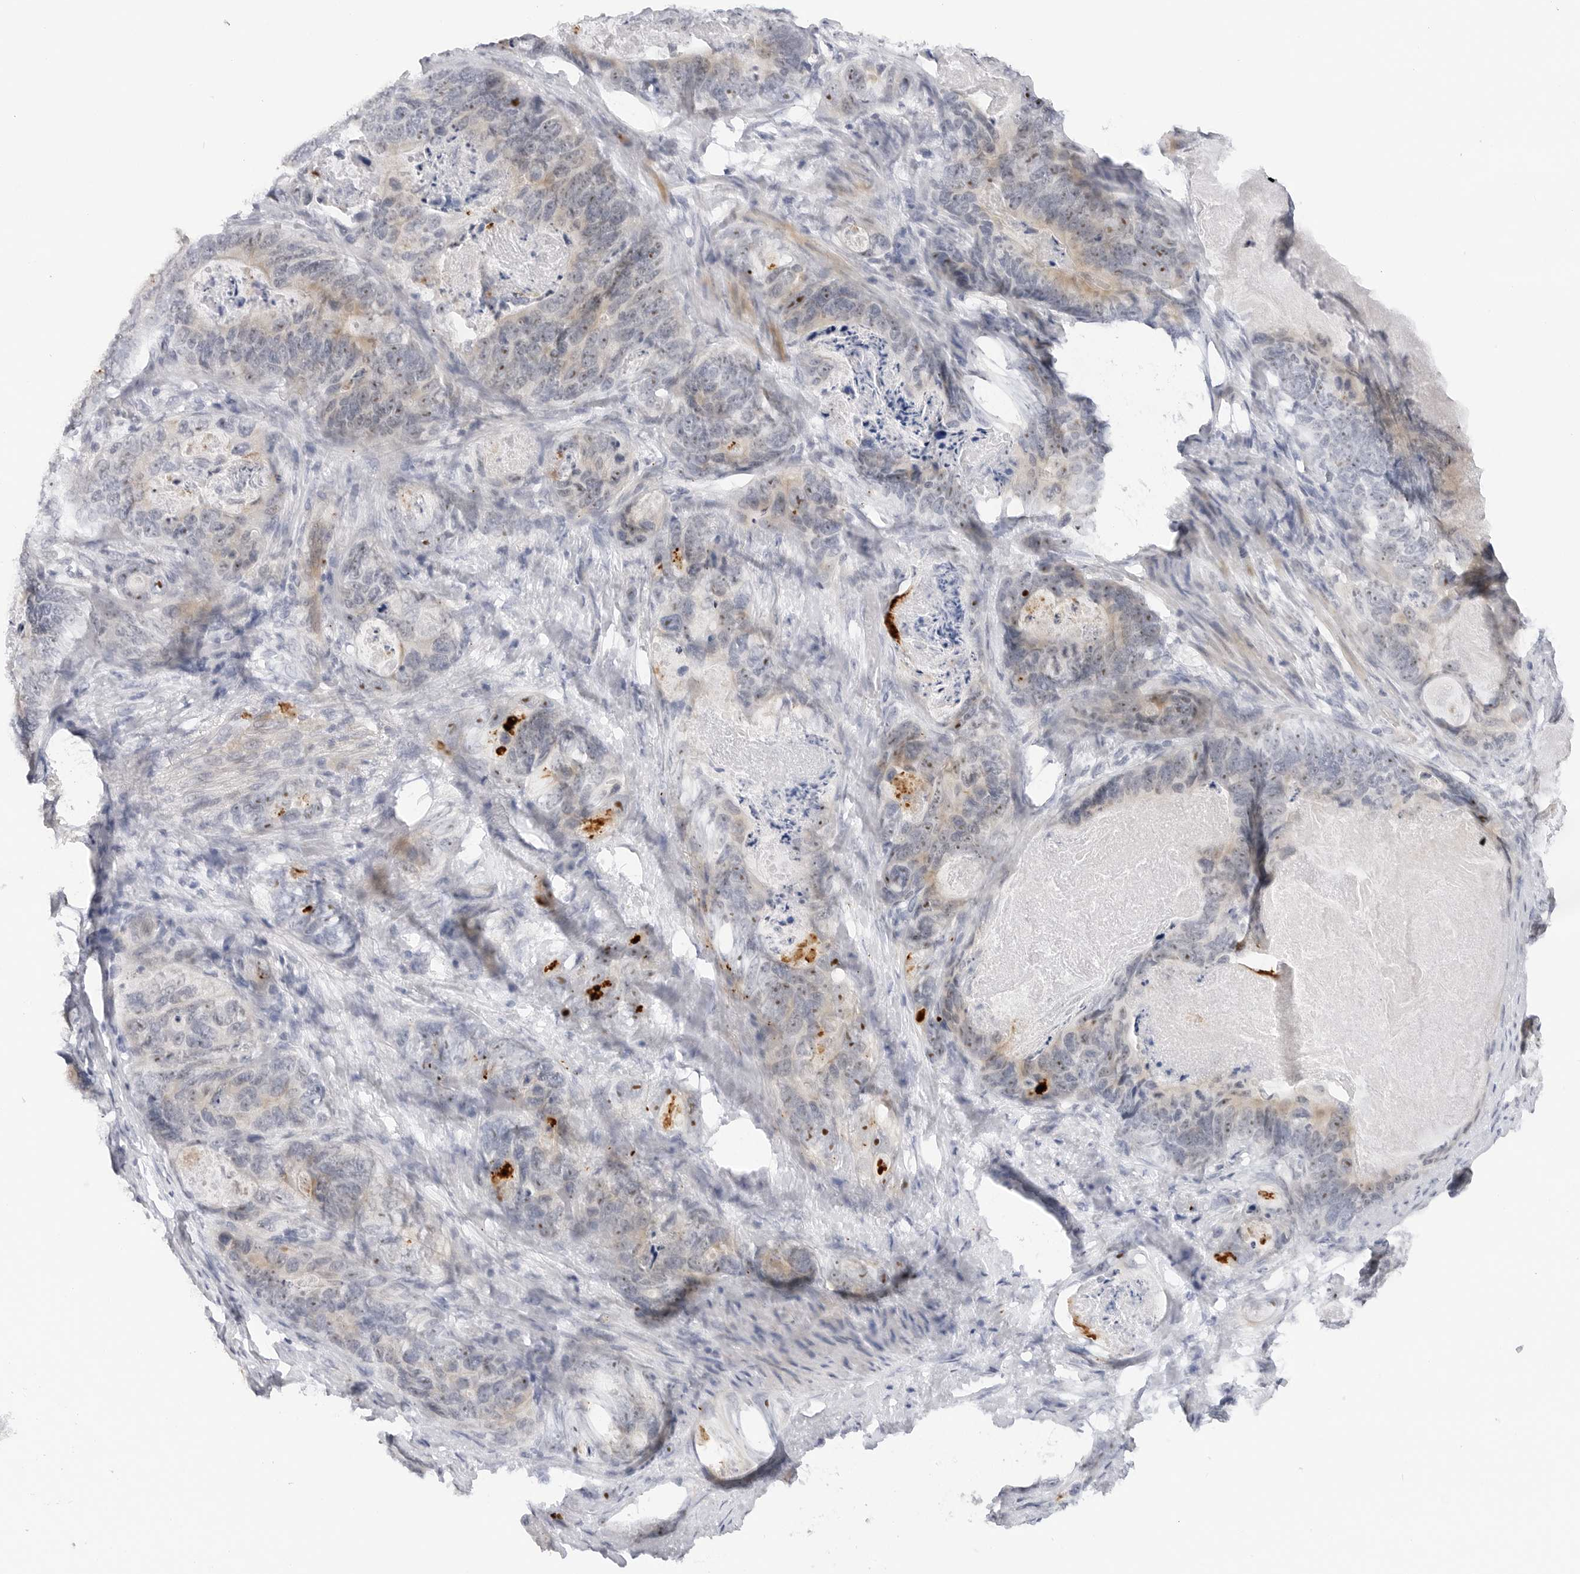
{"staining": {"intensity": "moderate", "quantity": "<25%", "location": "nuclear"}, "tissue": "stomach cancer", "cell_type": "Tumor cells", "image_type": "cancer", "snomed": [{"axis": "morphology", "description": "Normal tissue, NOS"}, {"axis": "morphology", "description": "Adenocarcinoma, NOS"}, {"axis": "topography", "description": "Stomach"}], "caption": "Immunohistochemical staining of stomach cancer reveals low levels of moderate nuclear protein positivity in approximately <25% of tumor cells.", "gene": "MAP2K5", "patient": {"sex": "female", "age": 89}}